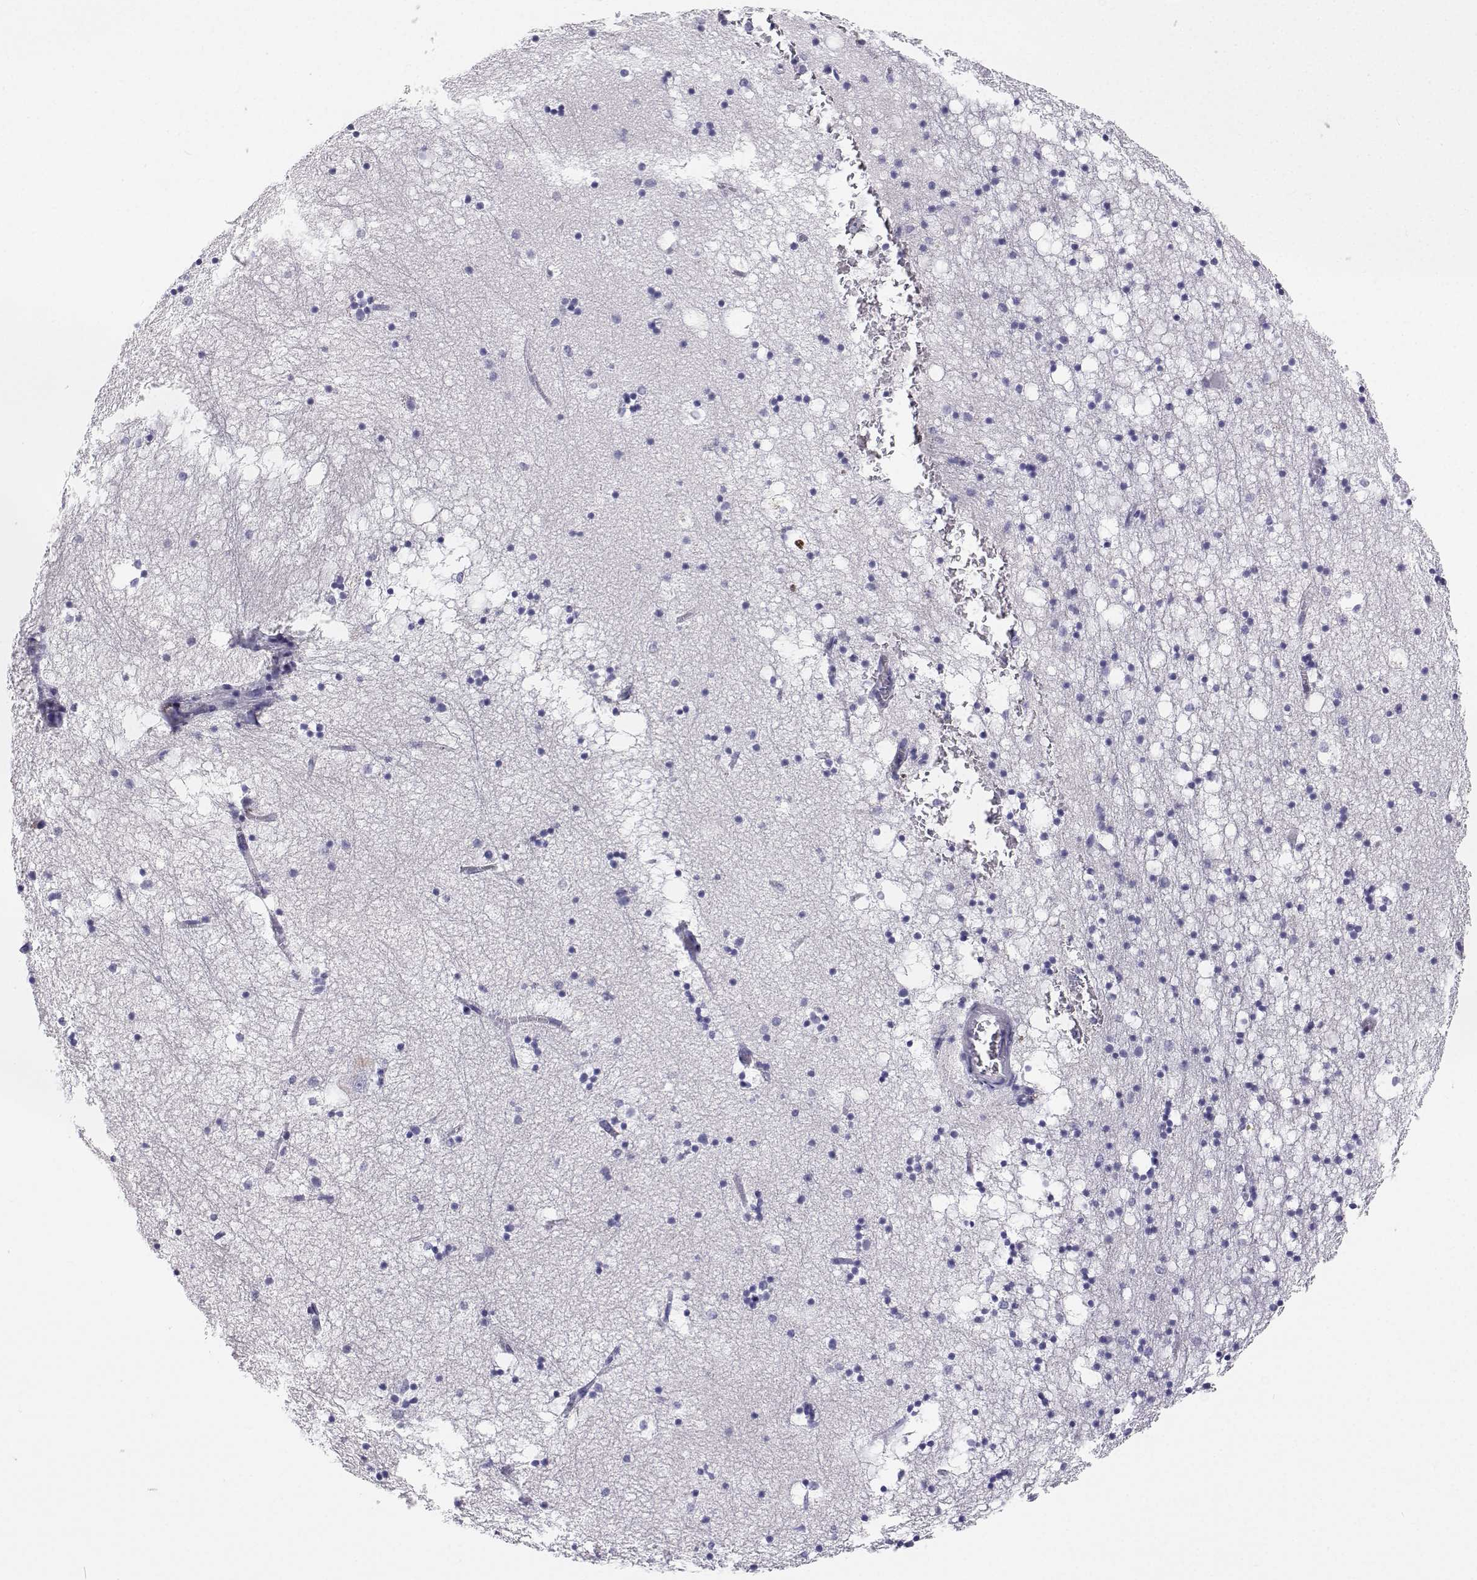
{"staining": {"intensity": "negative", "quantity": "none", "location": "none"}, "tissue": "hippocampus", "cell_type": "Glial cells", "image_type": "normal", "snomed": [{"axis": "morphology", "description": "Normal tissue, NOS"}, {"axis": "topography", "description": "Hippocampus"}], "caption": "Photomicrograph shows no protein staining in glial cells of unremarkable hippocampus. The staining is performed using DAB brown chromogen with nuclei counter-stained in using hematoxylin.", "gene": "BHMT", "patient": {"sex": "male", "age": 58}}